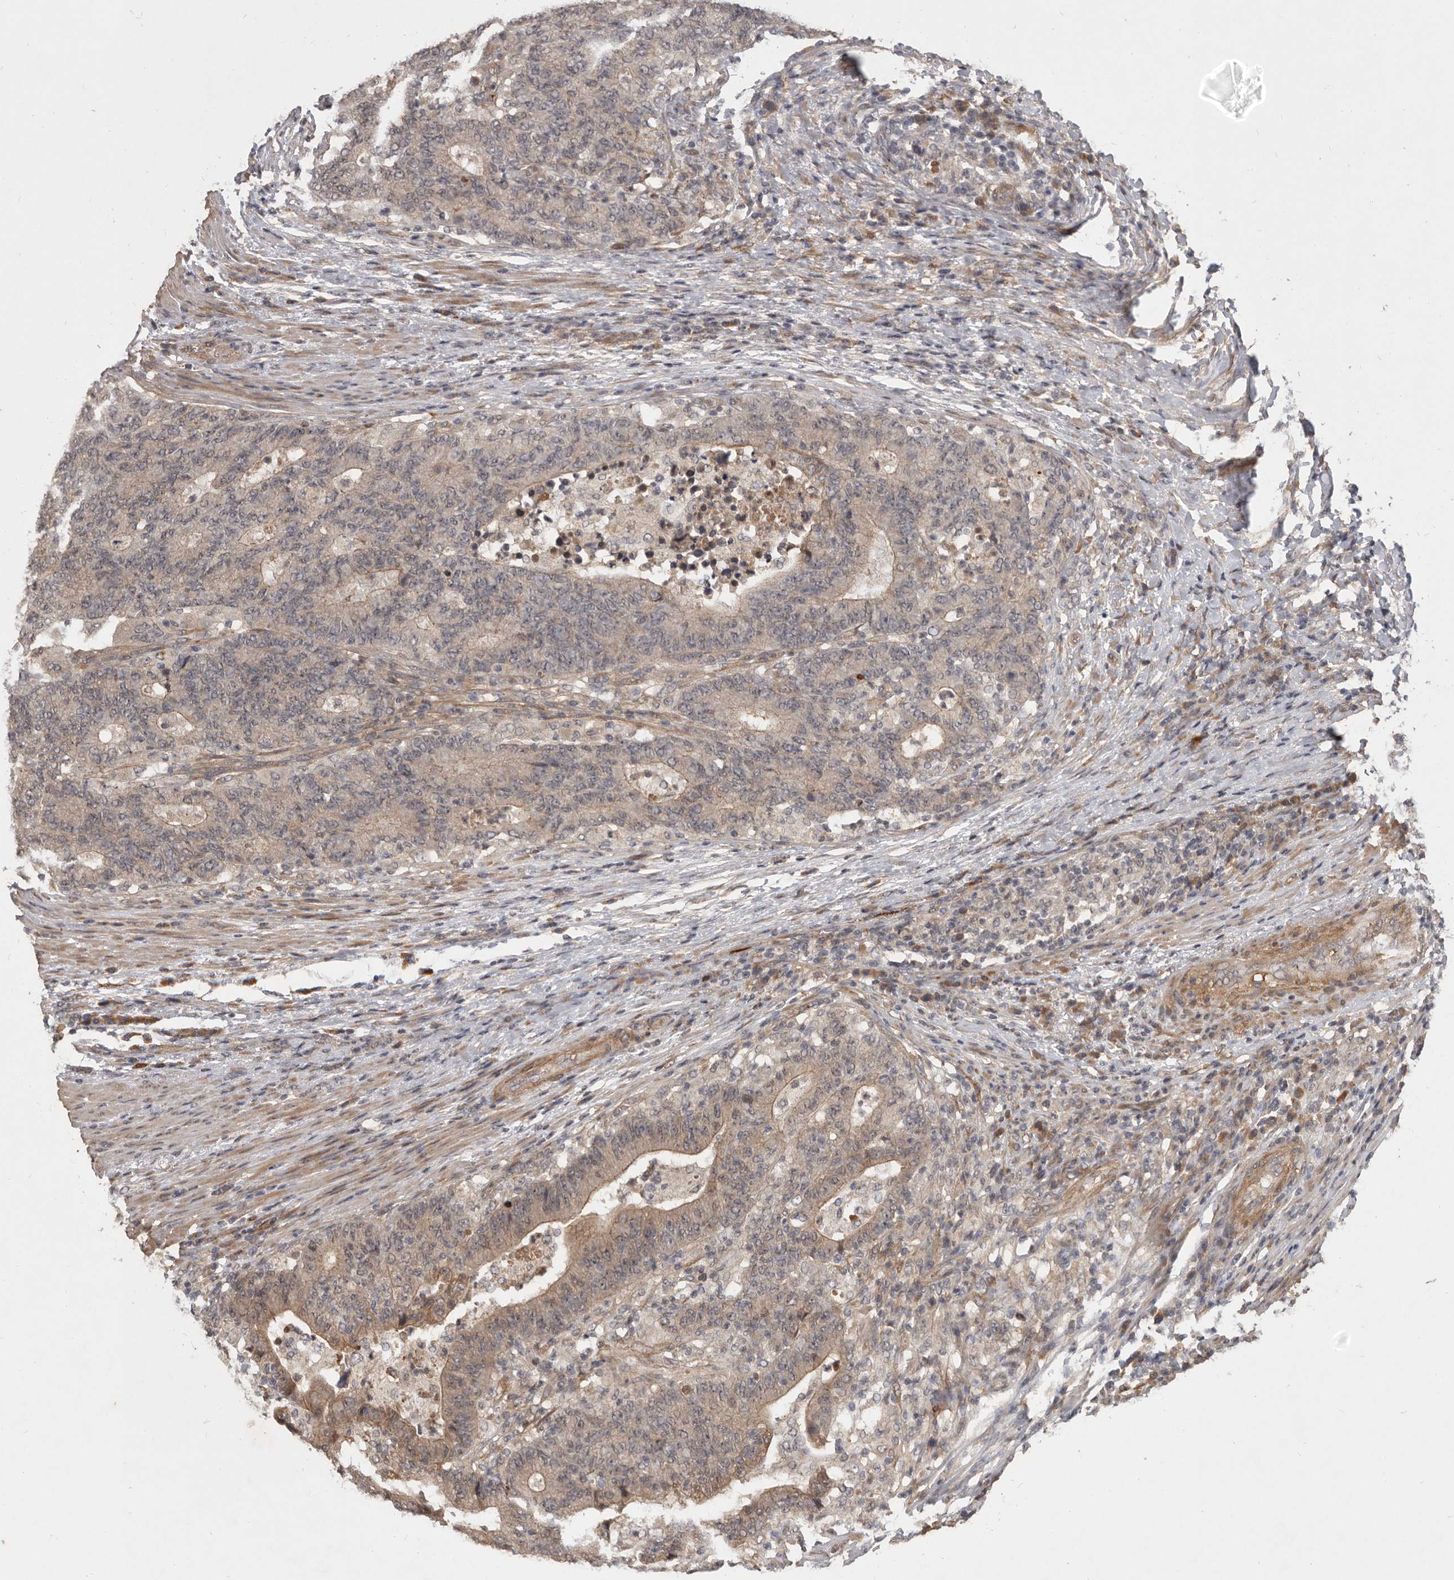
{"staining": {"intensity": "weak", "quantity": "25%-75%", "location": "cytoplasmic/membranous"}, "tissue": "colorectal cancer", "cell_type": "Tumor cells", "image_type": "cancer", "snomed": [{"axis": "morphology", "description": "Normal tissue, NOS"}, {"axis": "morphology", "description": "Adenocarcinoma, NOS"}, {"axis": "topography", "description": "Colon"}], "caption": "DAB (3,3'-diaminobenzidine) immunohistochemical staining of adenocarcinoma (colorectal) reveals weak cytoplasmic/membranous protein positivity in about 25%-75% of tumor cells.", "gene": "DNAJC28", "patient": {"sex": "female", "age": 75}}